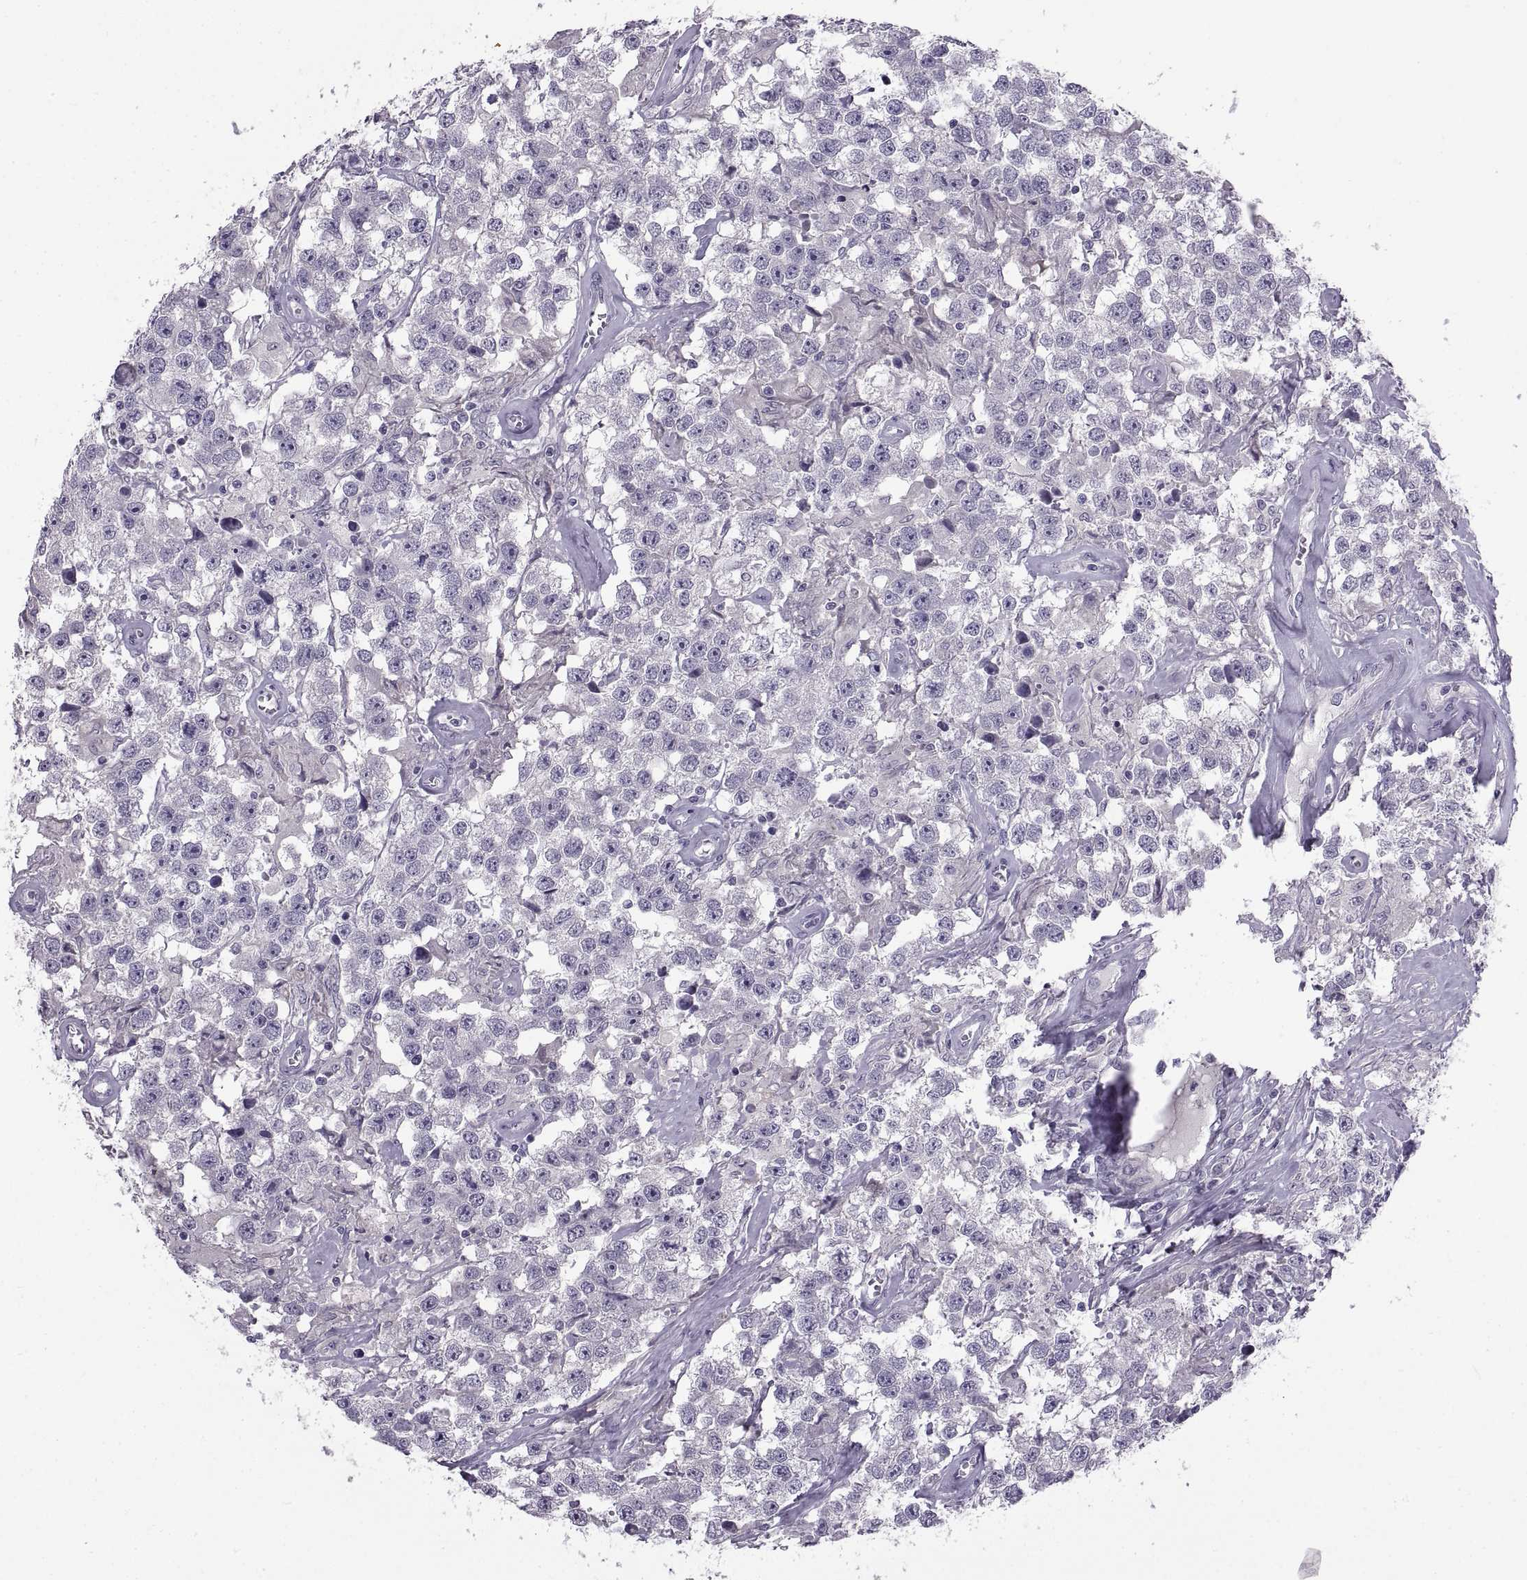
{"staining": {"intensity": "negative", "quantity": "none", "location": "none"}, "tissue": "testis cancer", "cell_type": "Tumor cells", "image_type": "cancer", "snomed": [{"axis": "morphology", "description": "Seminoma, NOS"}, {"axis": "topography", "description": "Testis"}], "caption": "This micrograph is of testis seminoma stained with immunohistochemistry to label a protein in brown with the nuclei are counter-stained blue. There is no positivity in tumor cells.", "gene": "BSPH1", "patient": {"sex": "male", "age": 43}}